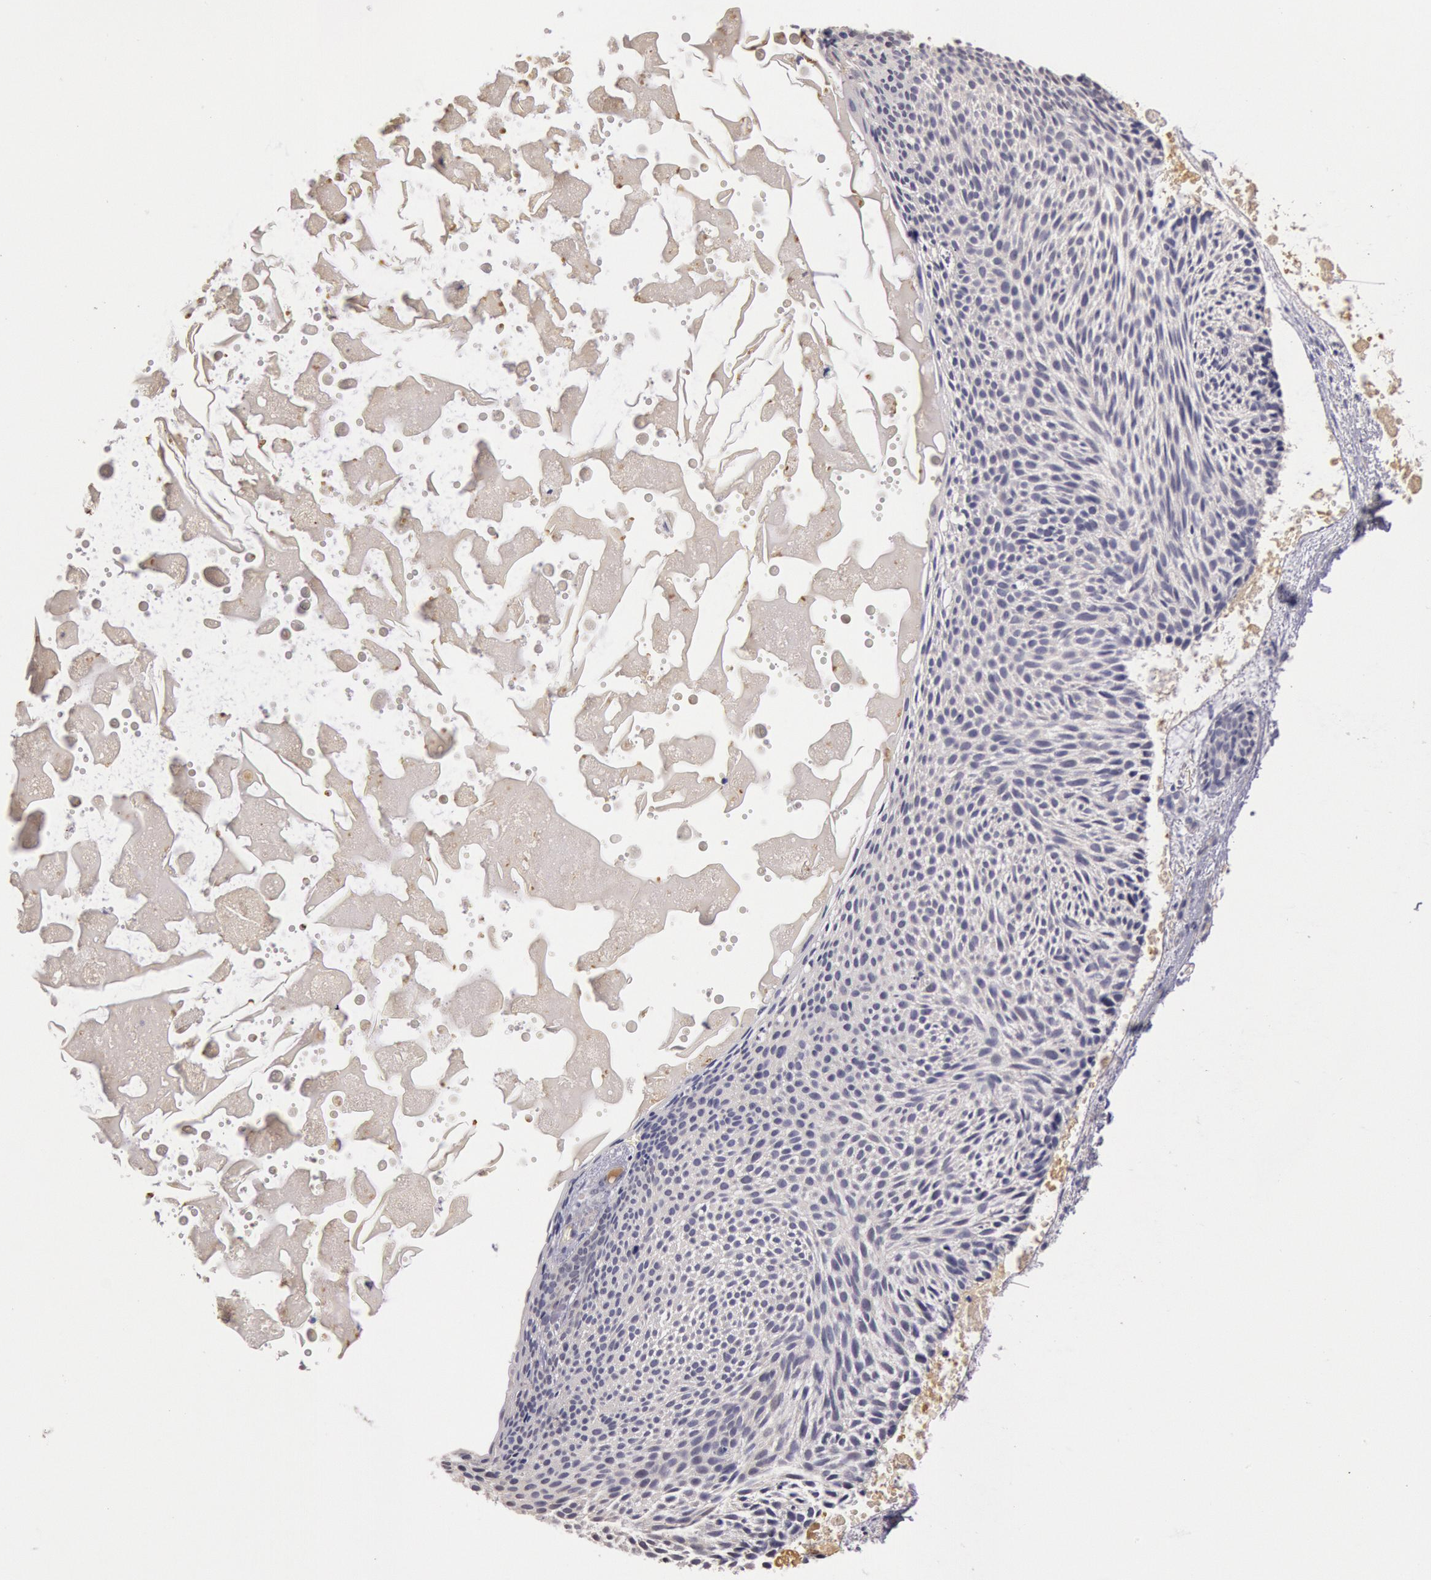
{"staining": {"intensity": "negative", "quantity": "none", "location": "none"}, "tissue": "skin cancer", "cell_type": "Tumor cells", "image_type": "cancer", "snomed": [{"axis": "morphology", "description": "Basal cell carcinoma"}, {"axis": "topography", "description": "Skin"}], "caption": "There is no significant staining in tumor cells of basal cell carcinoma (skin).", "gene": "C1R", "patient": {"sex": "male", "age": 84}}